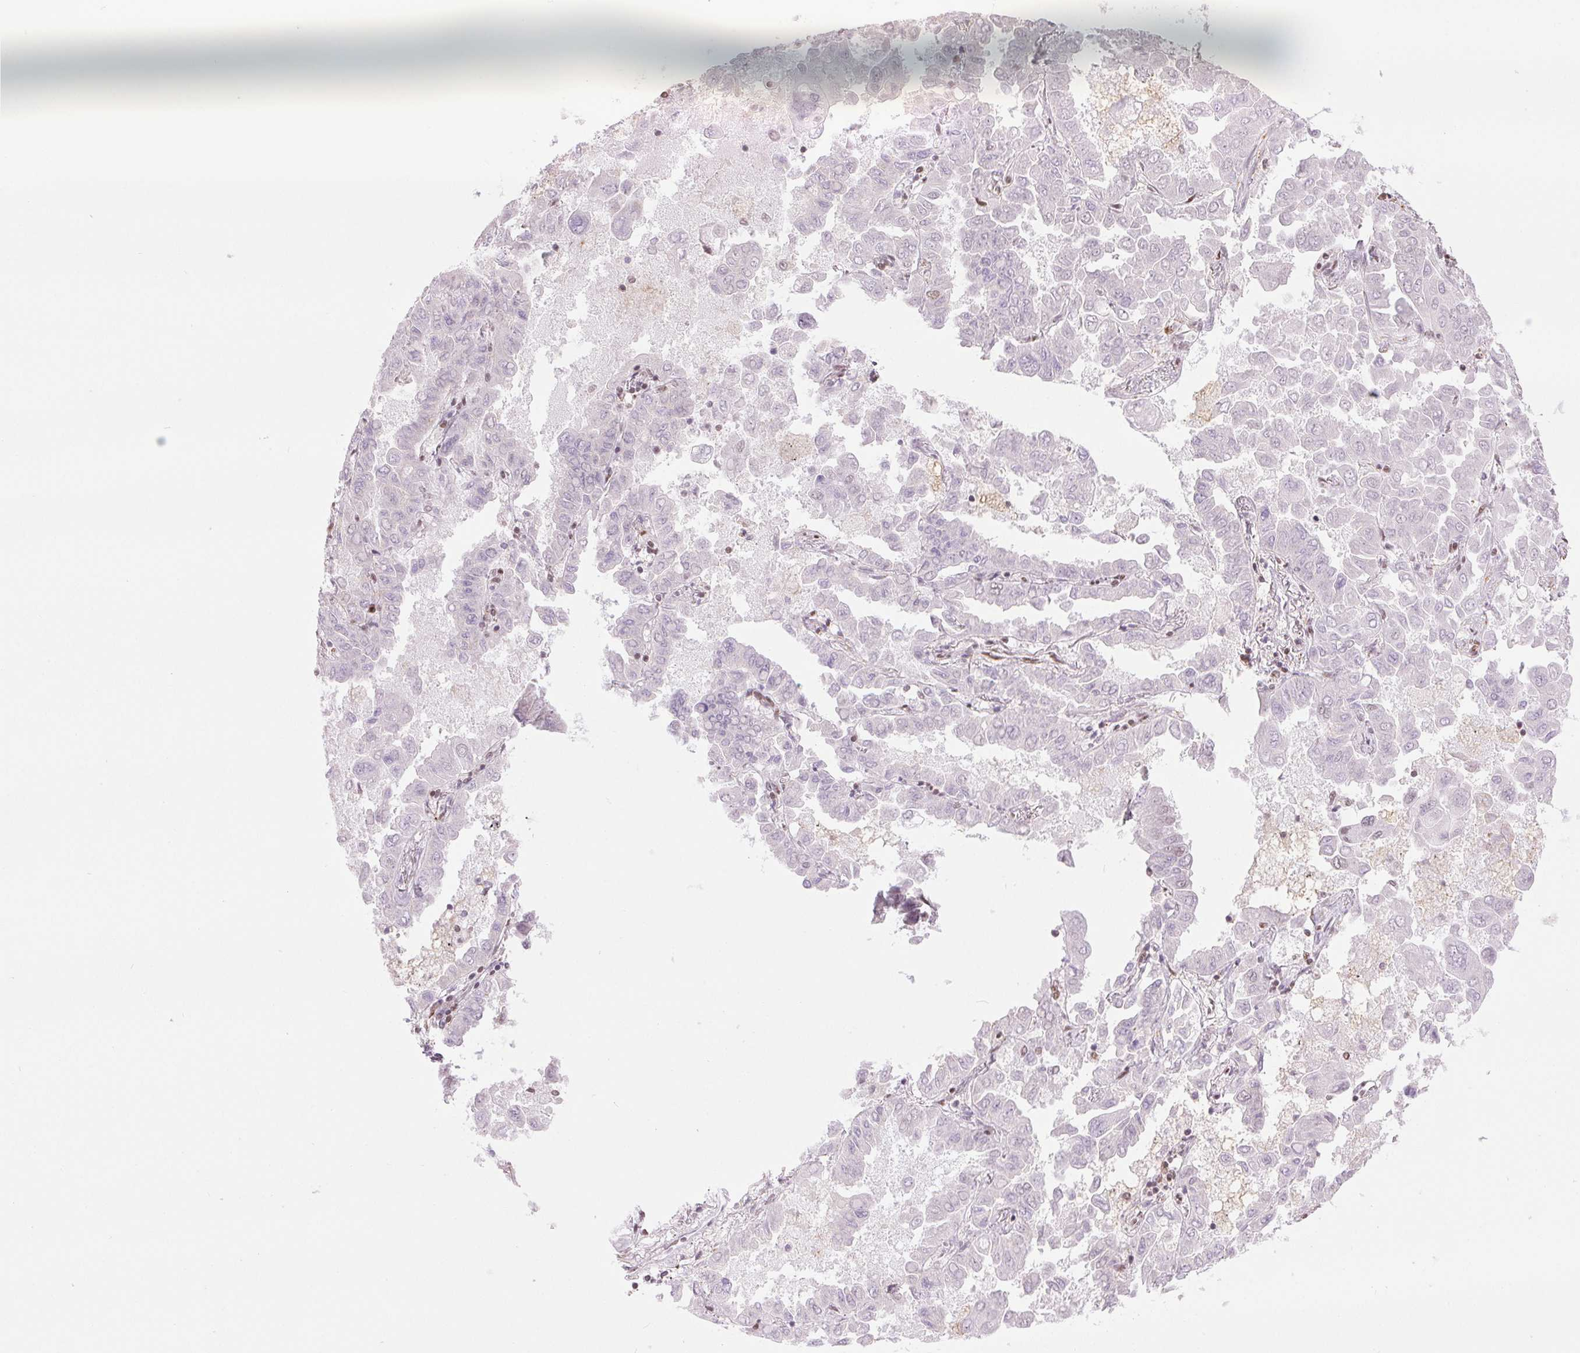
{"staining": {"intensity": "negative", "quantity": "none", "location": "none"}, "tissue": "lung cancer", "cell_type": "Tumor cells", "image_type": "cancer", "snomed": [{"axis": "morphology", "description": "Adenocarcinoma, NOS"}, {"axis": "topography", "description": "Lung"}], "caption": "DAB immunohistochemical staining of lung cancer shows no significant expression in tumor cells.", "gene": "ZFR2", "patient": {"sex": "male", "age": 64}}